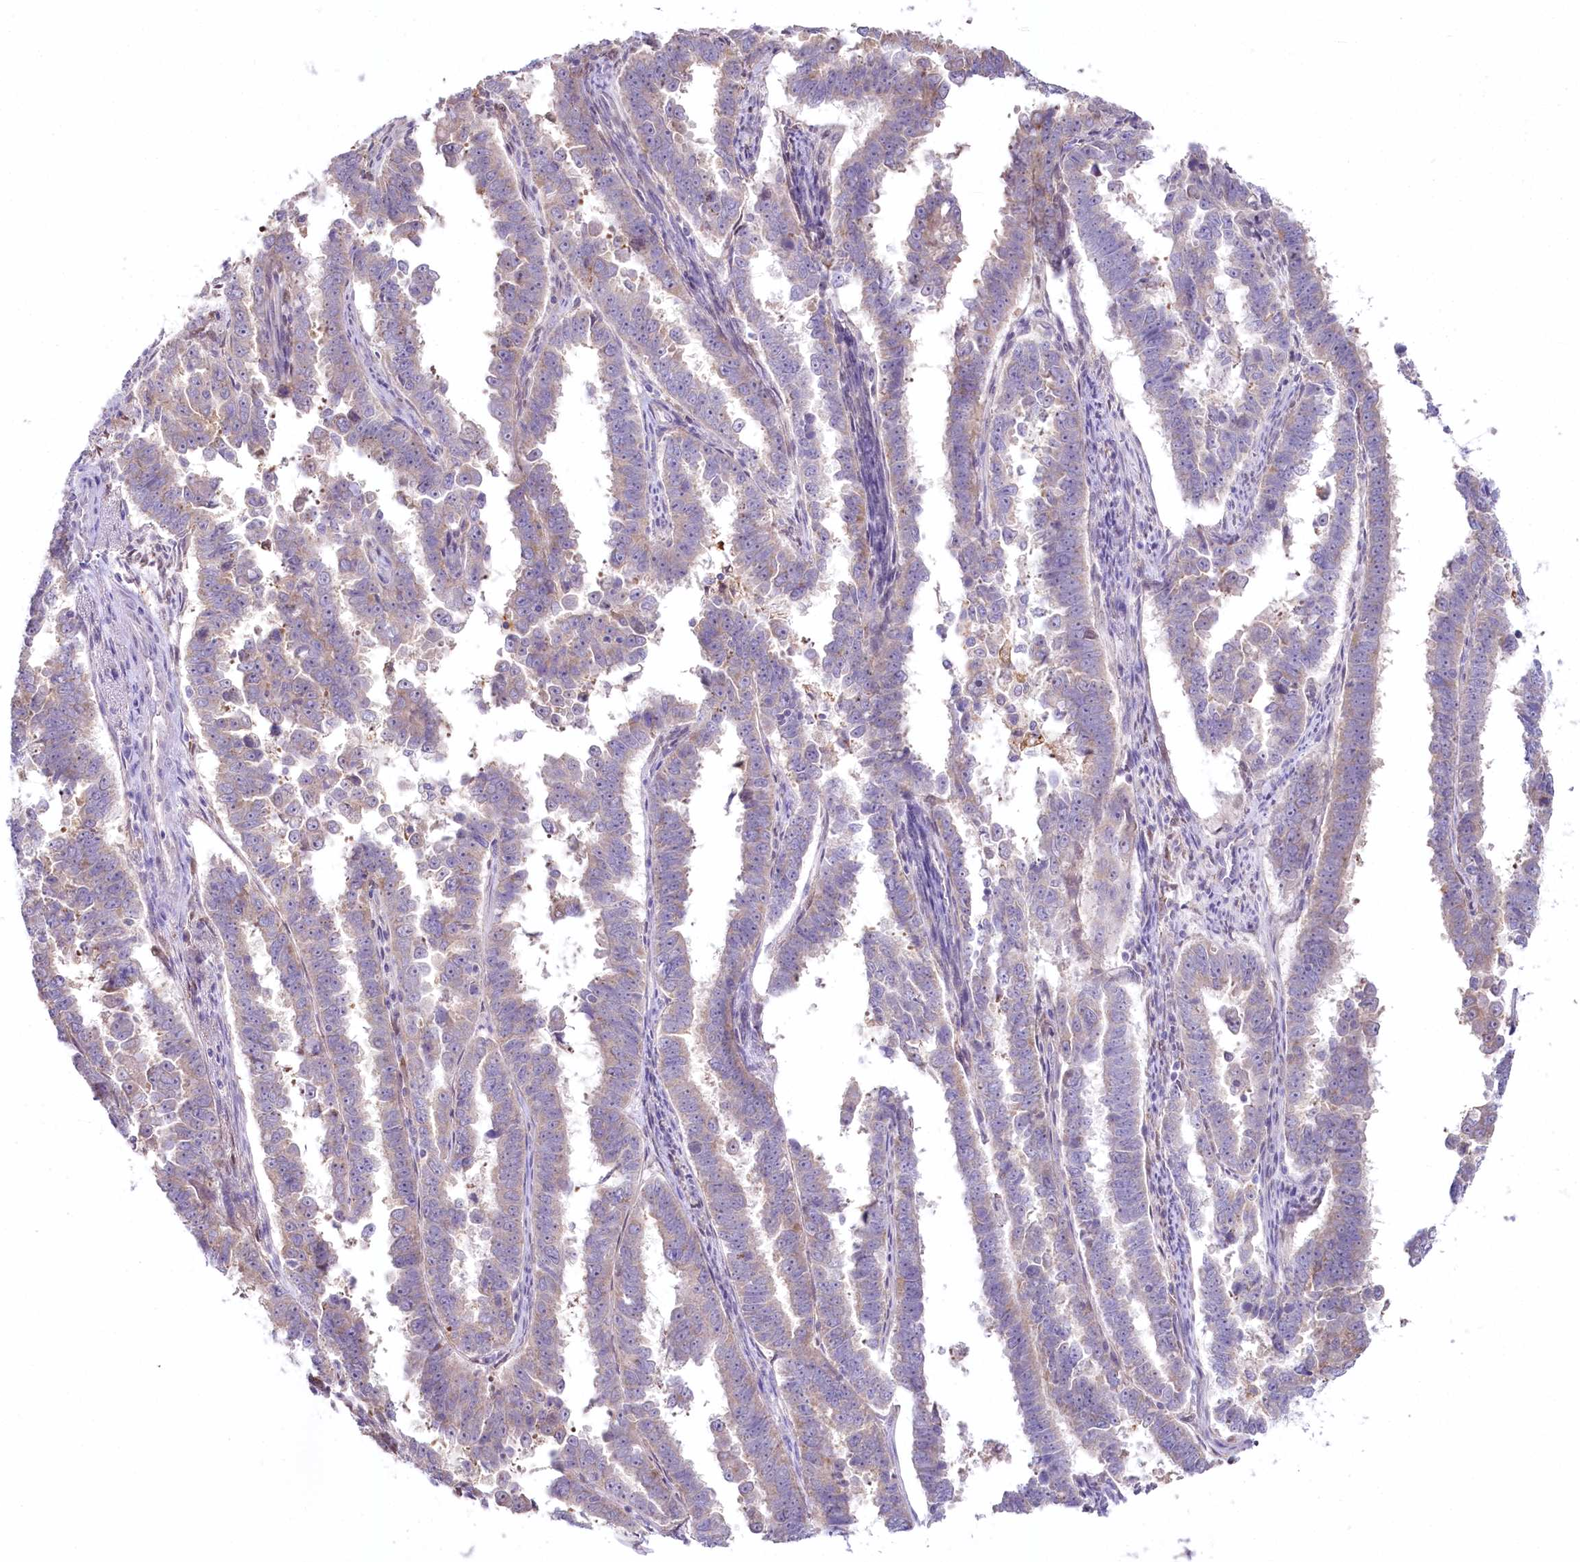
{"staining": {"intensity": "weak", "quantity": "<25%", "location": "cytoplasmic/membranous"}, "tissue": "endometrial cancer", "cell_type": "Tumor cells", "image_type": "cancer", "snomed": [{"axis": "morphology", "description": "Adenocarcinoma, NOS"}, {"axis": "topography", "description": "Endometrium"}], "caption": "IHC of endometrial cancer reveals no expression in tumor cells.", "gene": "MYOZ1", "patient": {"sex": "female", "age": 75}}